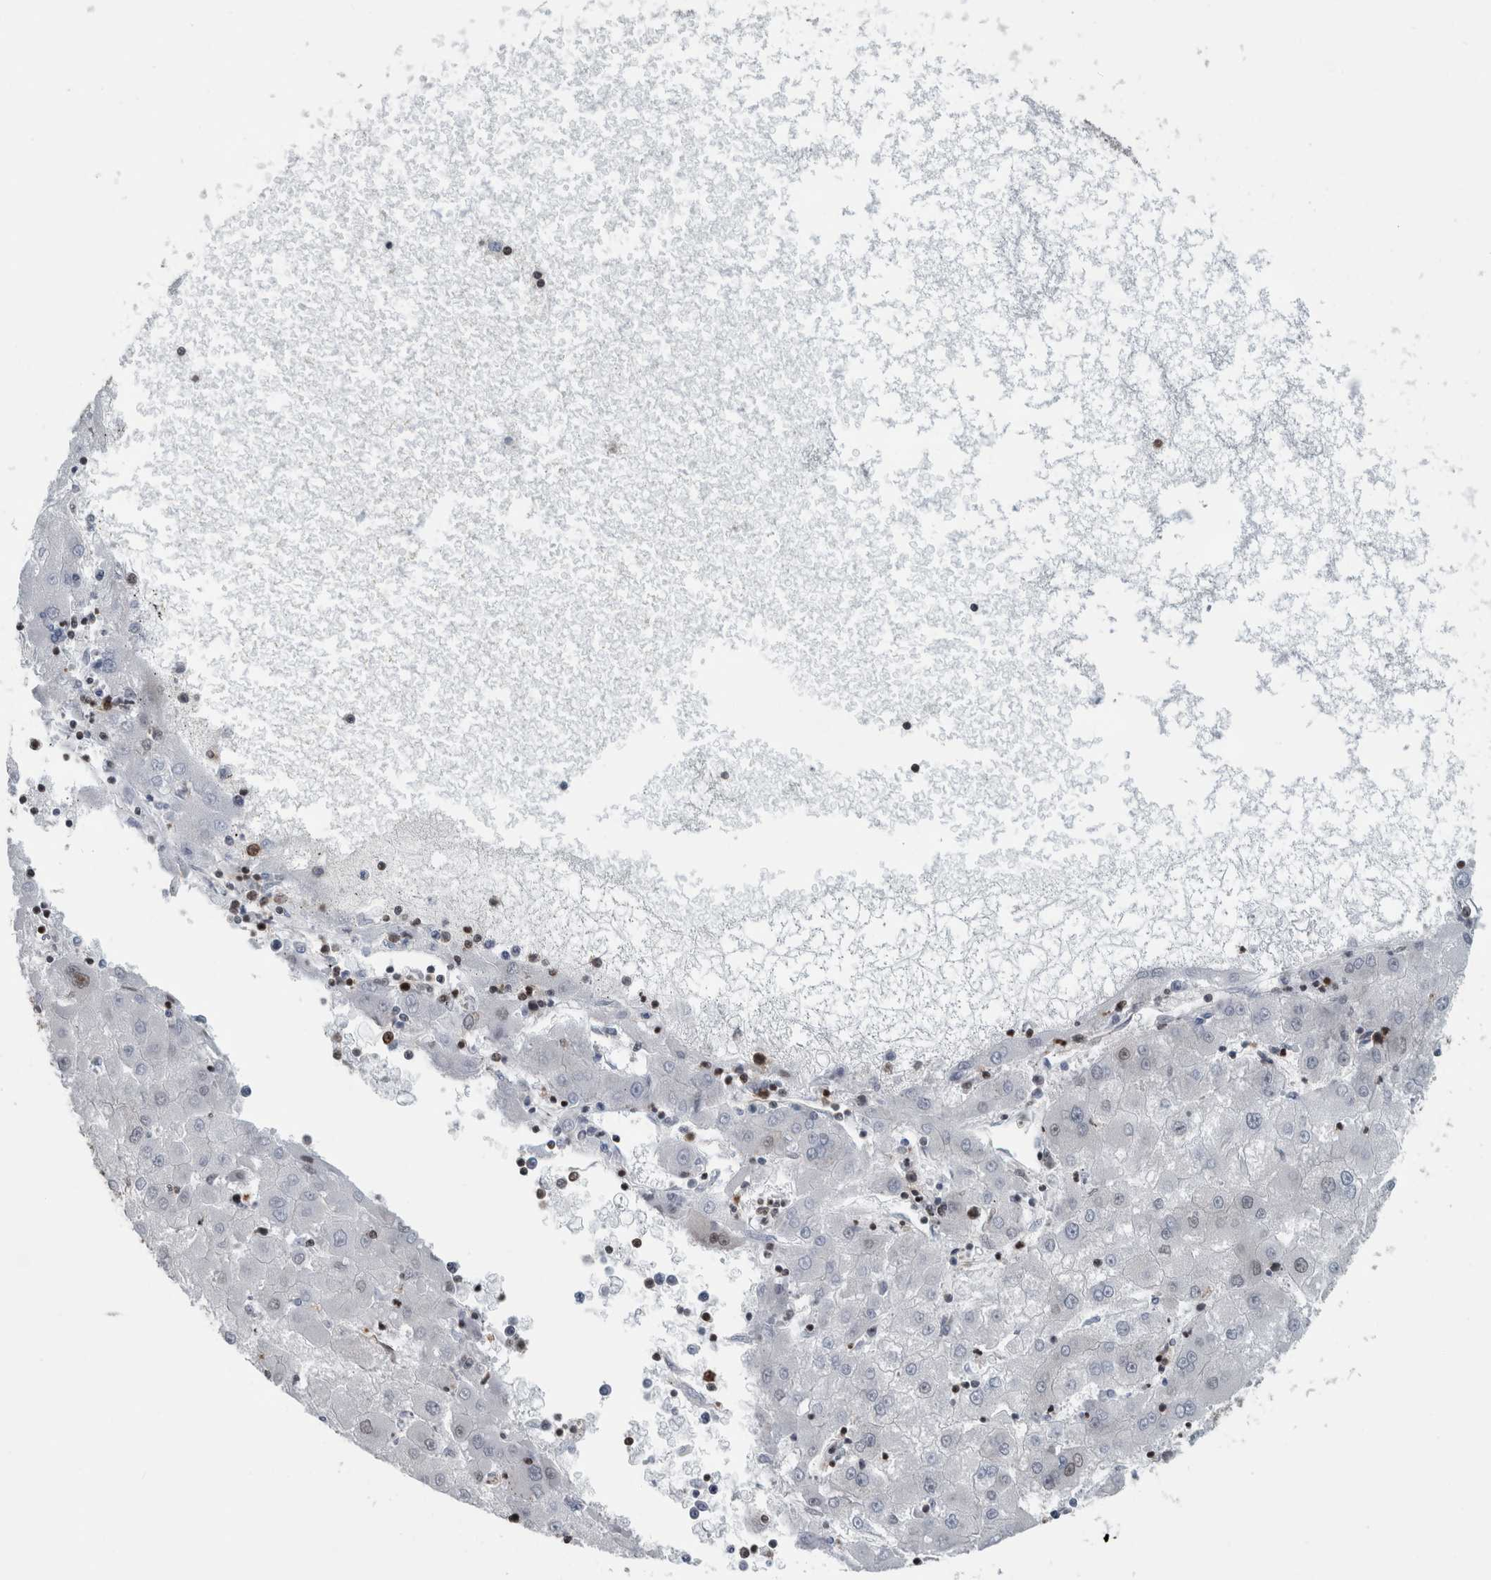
{"staining": {"intensity": "negative", "quantity": "none", "location": "none"}, "tissue": "liver cancer", "cell_type": "Tumor cells", "image_type": "cancer", "snomed": [{"axis": "morphology", "description": "Carcinoma, Hepatocellular, NOS"}, {"axis": "topography", "description": "Liver"}], "caption": "IHC of liver hepatocellular carcinoma shows no expression in tumor cells.", "gene": "DNMT3A", "patient": {"sex": "male", "age": 72}}